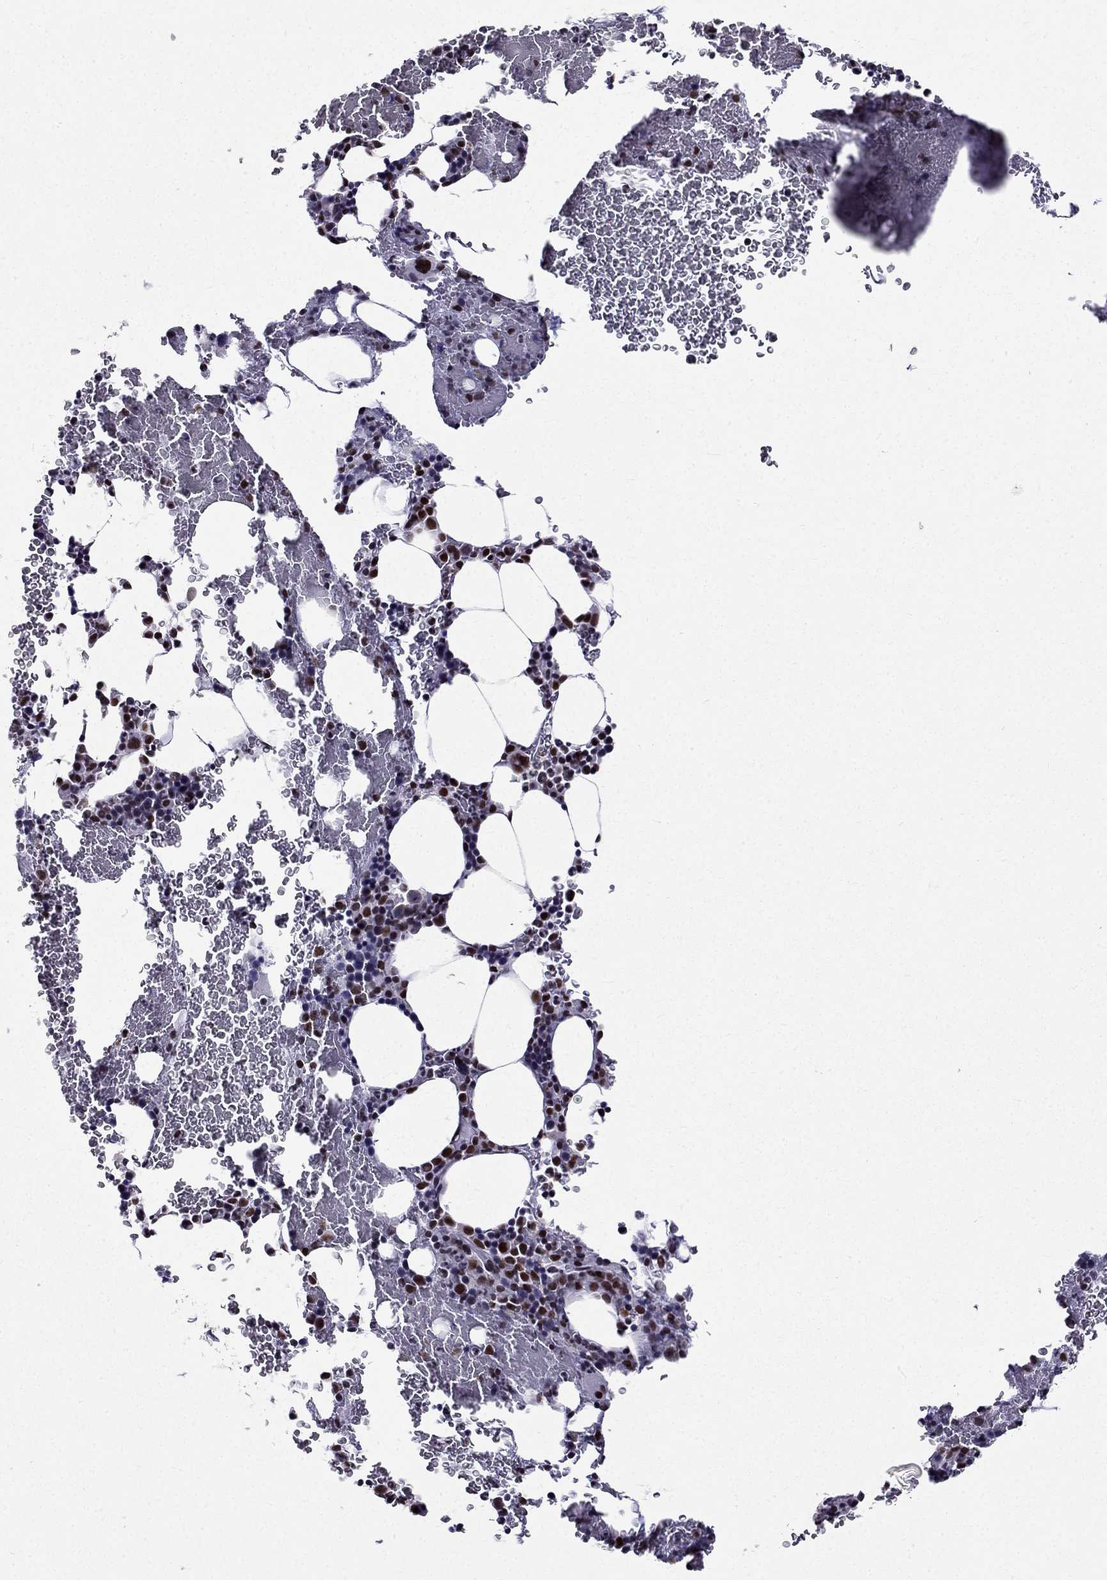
{"staining": {"intensity": "strong", "quantity": "<25%", "location": "nuclear"}, "tissue": "bone marrow", "cell_type": "Hematopoietic cells", "image_type": "normal", "snomed": [{"axis": "morphology", "description": "Normal tissue, NOS"}, {"axis": "topography", "description": "Bone marrow"}], "caption": "Bone marrow was stained to show a protein in brown. There is medium levels of strong nuclear expression in about <25% of hematopoietic cells.", "gene": "ZNF420", "patient": {"sex": "male", "age": 64}}